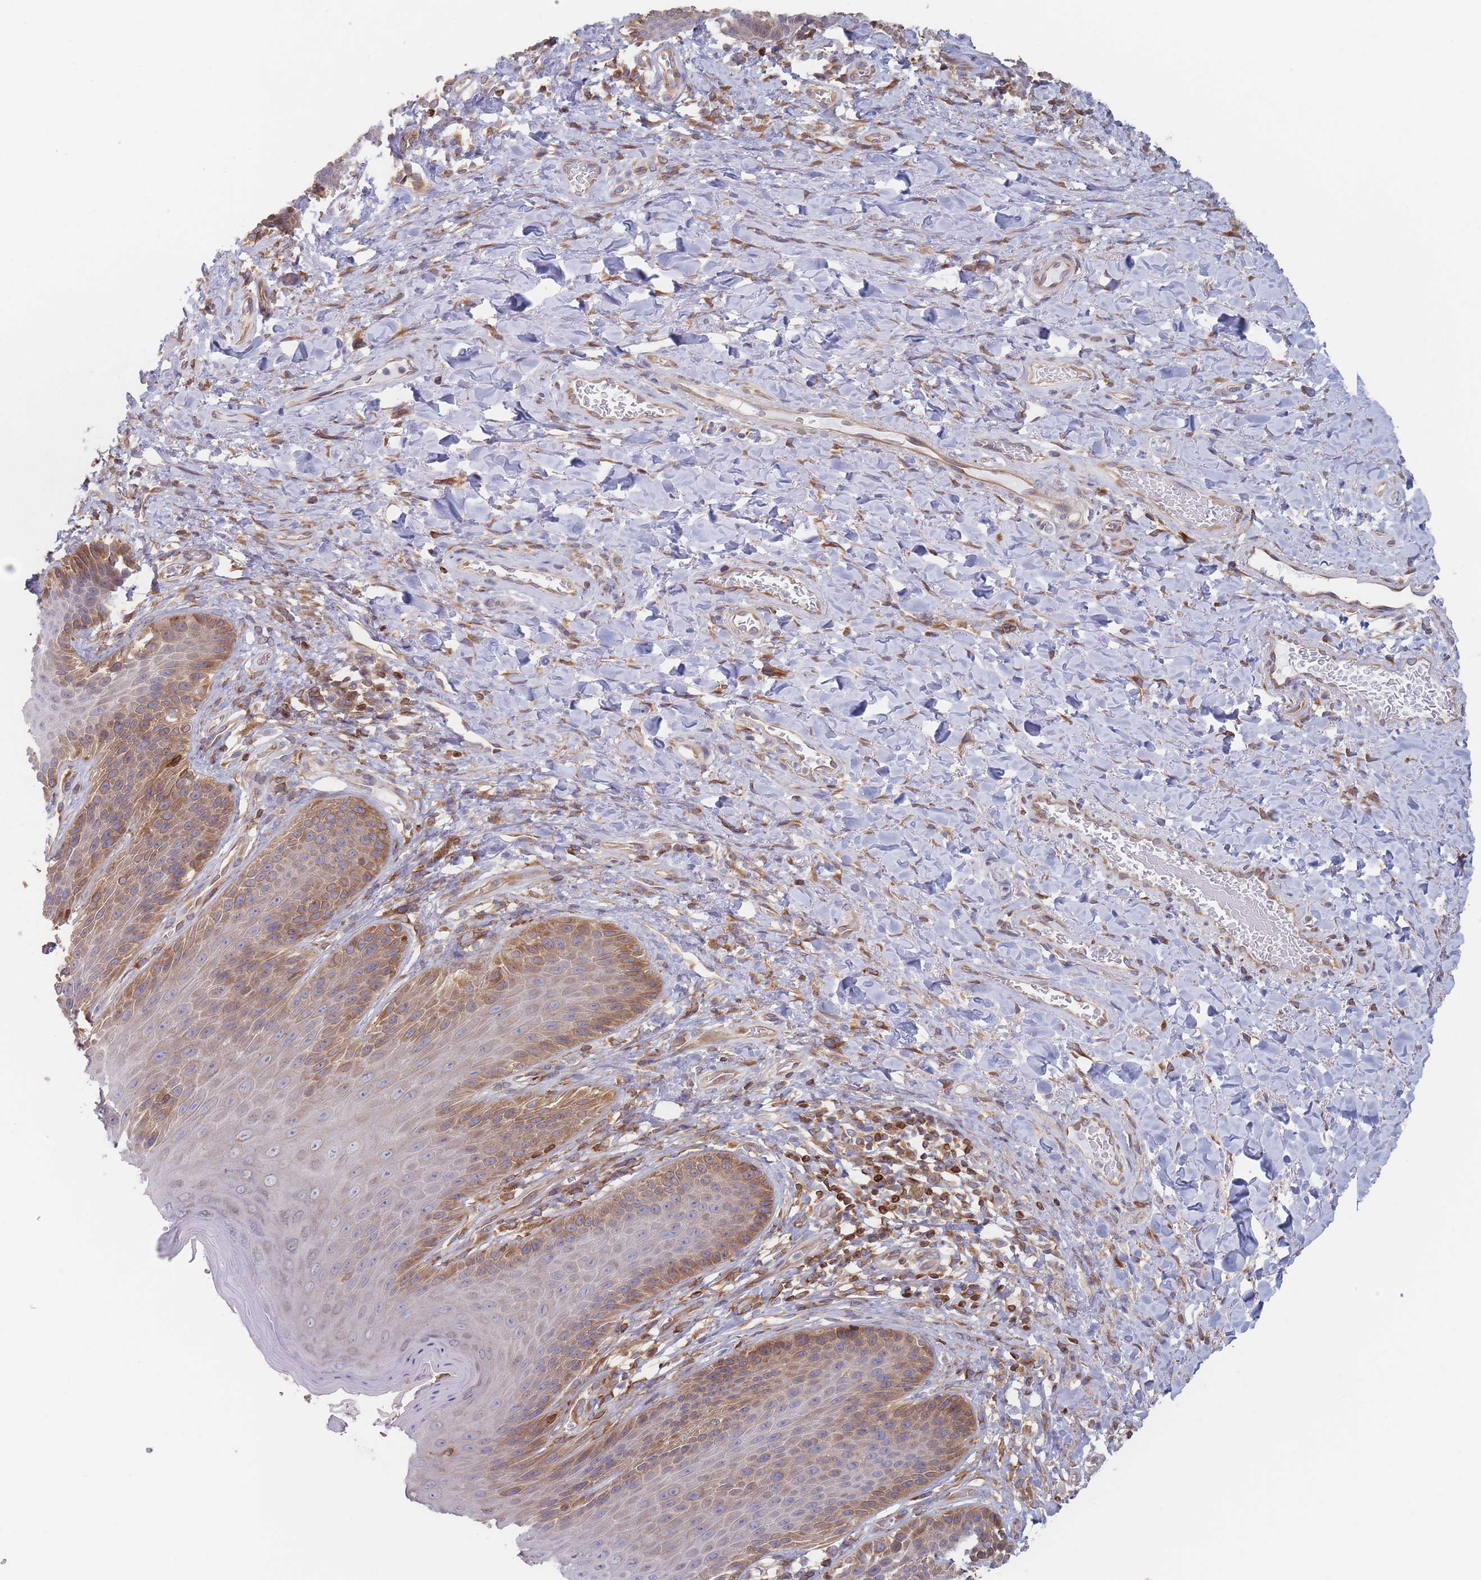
{"staining": {"intensity": "moderate", "quantity": "<25%", "location": "cytoplasmic/membranous"}, "tissue": "skin", "cell_type": "Epidermal cells", "image_type": "normal", "snomed": [{"axis": "morphology", "description": "Normal tissue, NOS"}, {"axis": "topography", "description": "Anal"}], "caption": "Normal skin shows moderate cytoplasmic/membranous staining in approximately <25% of epidermal cells, visualized by immunohistochemistry. (DAB (3,3'-diaminobenzidine) = brown stain, brightfield microscopy at high magnification).", "gene": "KDSR", "patient": {"sex": "female", "age": 89}}